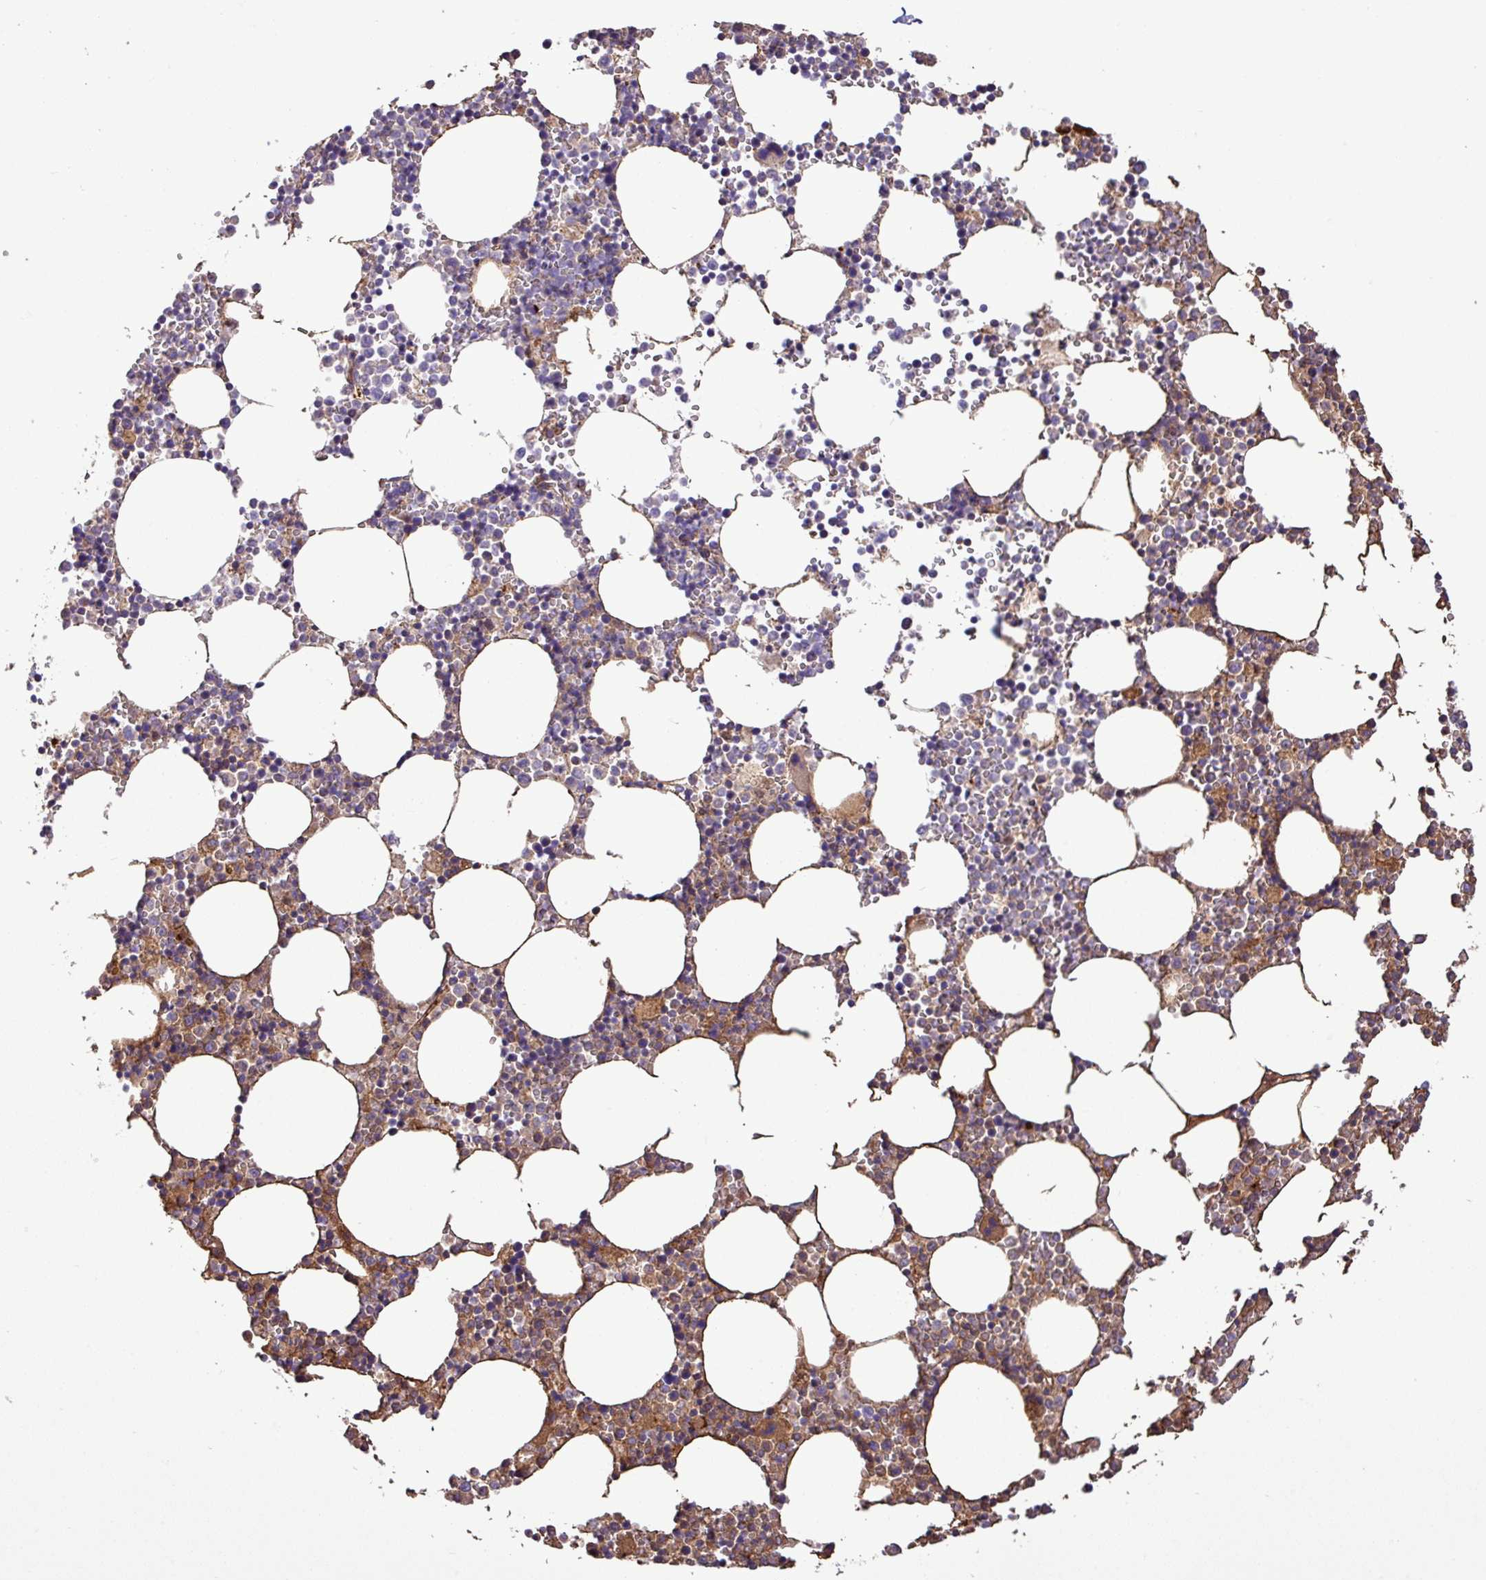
{"staining": {"intensity": "moderate", "quantity": "<25%", "location": "cytoplasmic/membranous"}, "tissue": "bone marrow", "cell_type": "Hematopoietic cells", "image_type": "normal", "snomed": [{"axis": "morphology", "description": "Normal tissue, NOS"}, {"axis": "topography", "description": "Bone marrow"}], "caption": "The histopathology image exhibits immunohistochemical staining of unremarkable bone marrow. There is moderate cytoplasmic/membranous expression is identified in approximately <25% of hematopoietic cells. (brown staining indicates protein expression, while blue staining denotes nuclei).", "gene": "CWH43", "patient": {"sex": "female", "age": 64}}